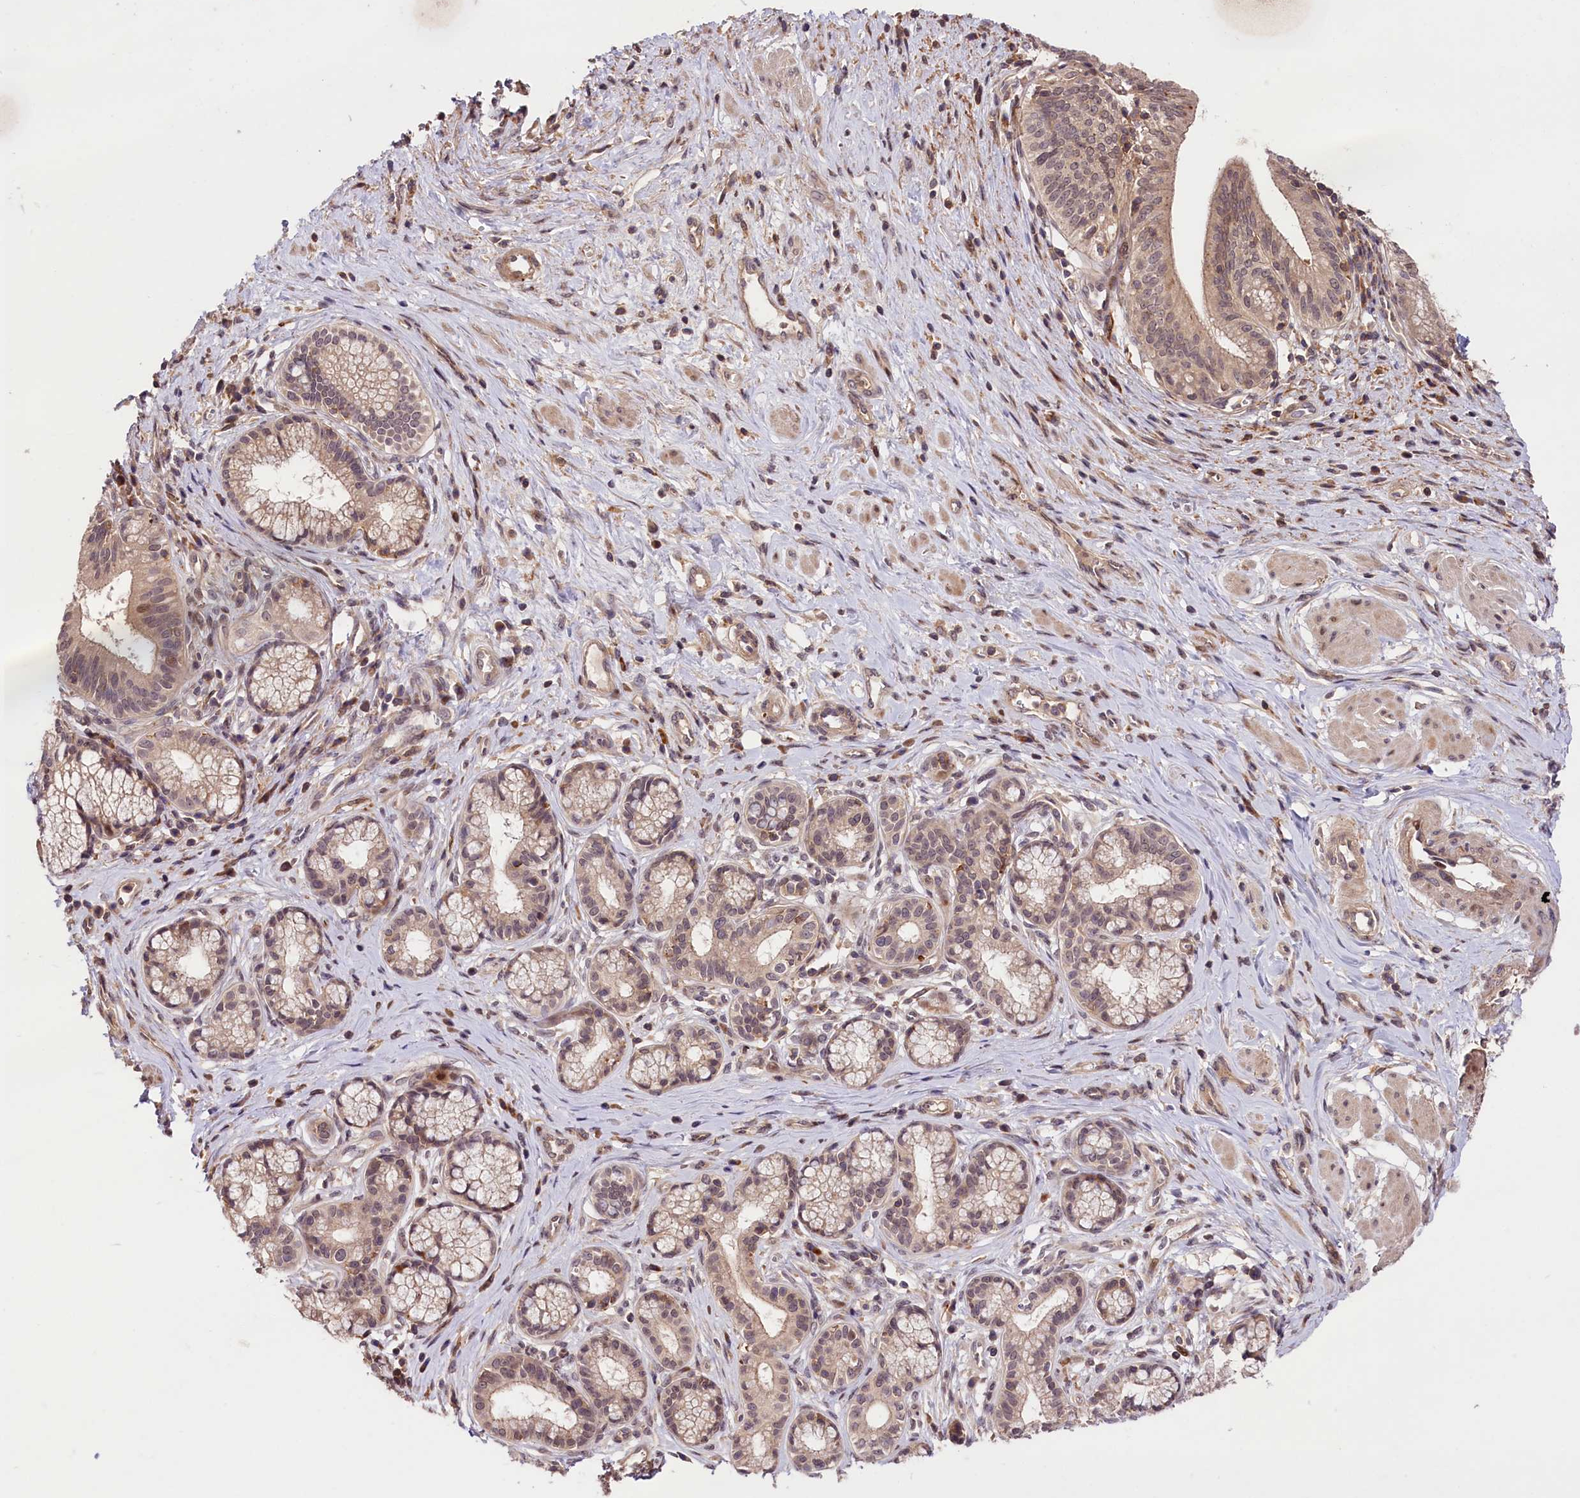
{"staining": {"intensity": "weak", "quantity": "25%-75%", "location": "cytoplasmic/membranous,nuclear"}, "tissue": "pancreatic cancer", "cell_type": "Tumor cells", "image_type": "cancer", "snomed": [{"axis": "morphology", "description": "Adenocarcinoma, NOS"}, {"axis": "topography", "description": "Pancreas"}], "caption": "Protein expression analysis of human adenocarcinoma (pancreatic) reveals weak cytoplasmic/membranous and nuclear staining in approximately 25%-75% of tumor cells.", "gene": "CACNA1H", "patient": {"sex": "male", "age": 72}}